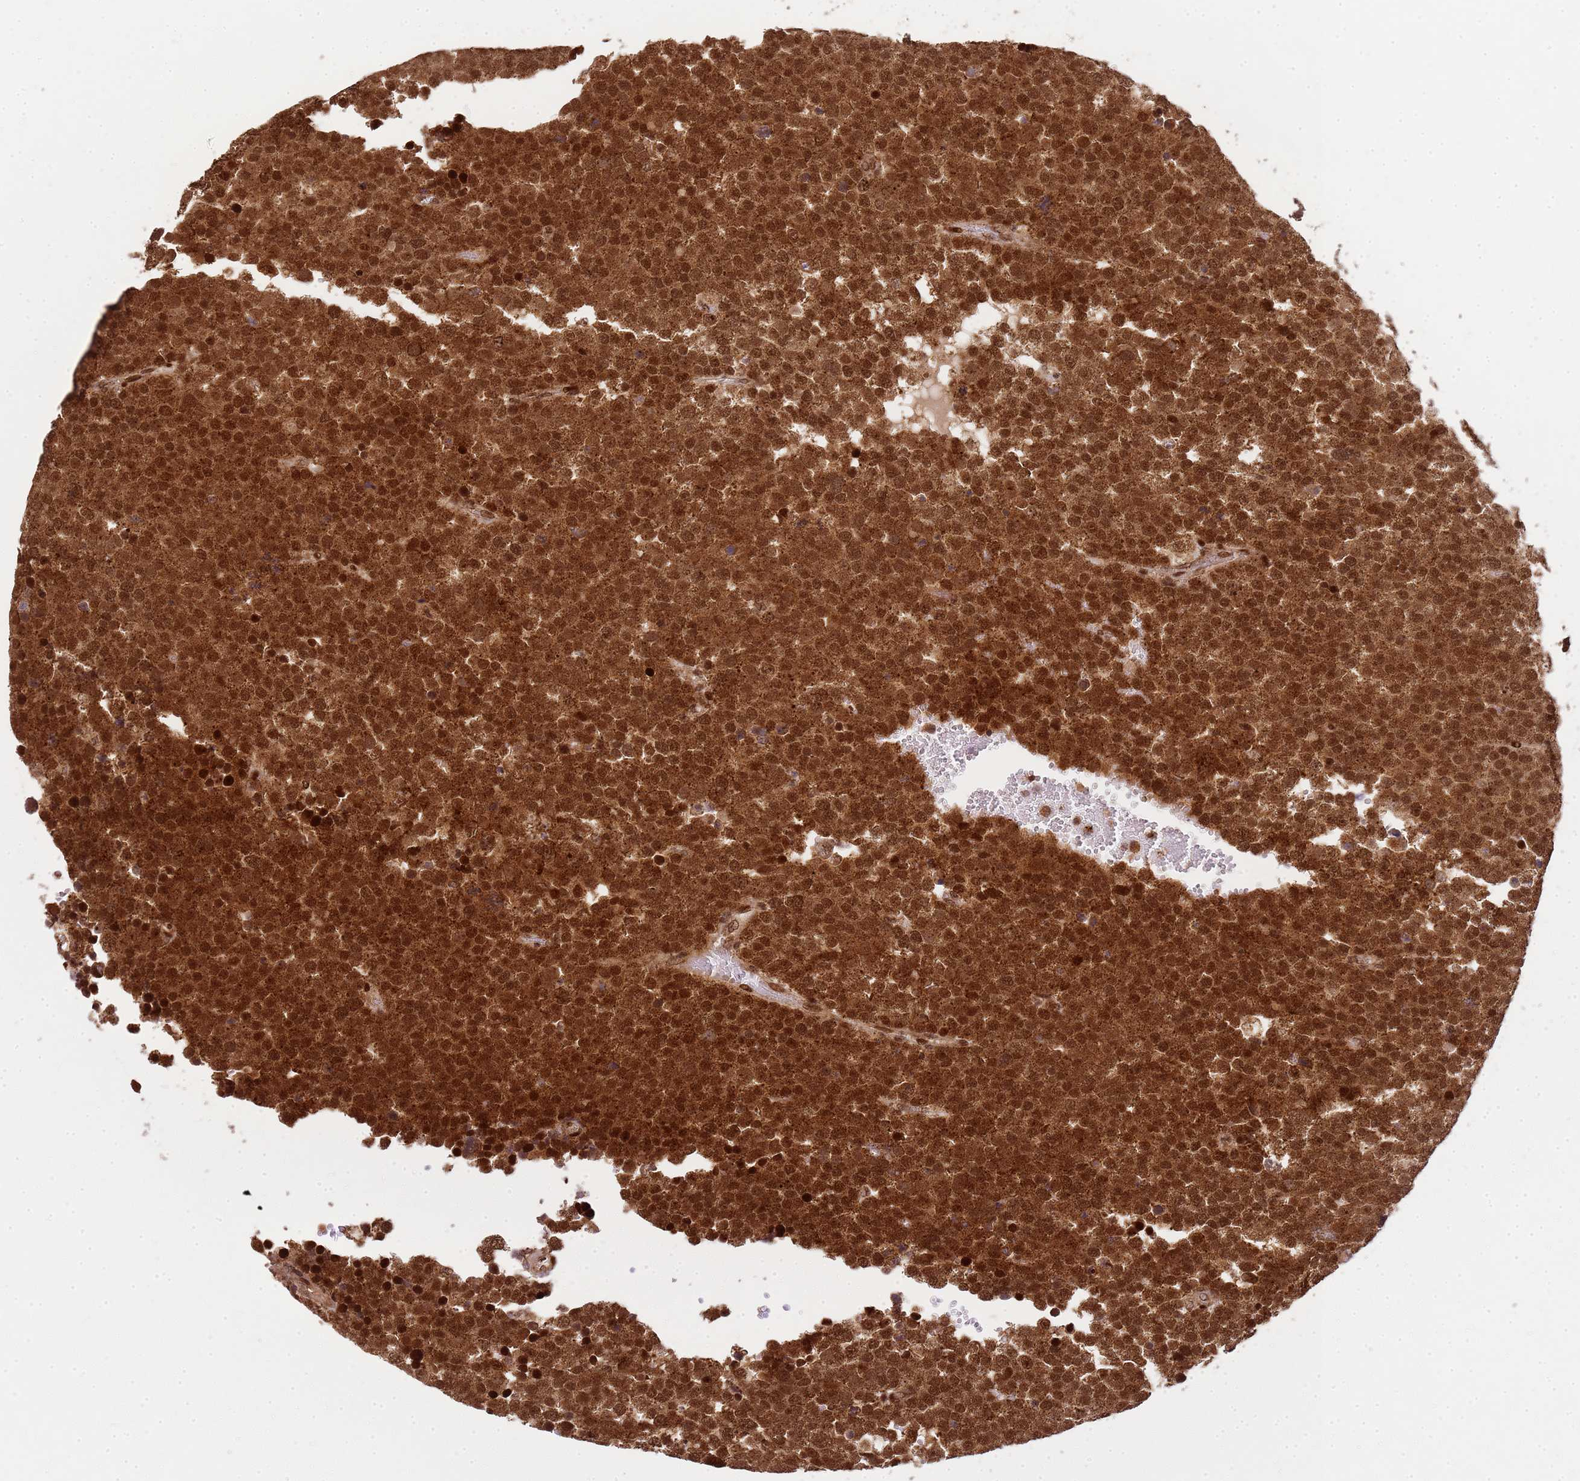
{"staining": {"intensity": "strong", "quantity": ">75%", "location": "cytoplasmic/membranous,nuclear"}, "tissue": "testis cancer", "cell_type": "Tumor cells", "image_type": "cancer", "snomed": [{"axis": "morphology", "description": "Seminoma, NOS"}, {"axis": "topography", "description": "Testis"}], "caption": "Immunohistochemical staining of human testis cancer shows strong cytoplasmic/membranous and nuclear protein expression in approximately >75% of tumor cells. The staining was performed using DAB, with brown indicating positive protein expression. Nuclei are stained blue with hematoxylin.", "gene": "PEX14", "patient": {"sex": "male", "age": 71}}